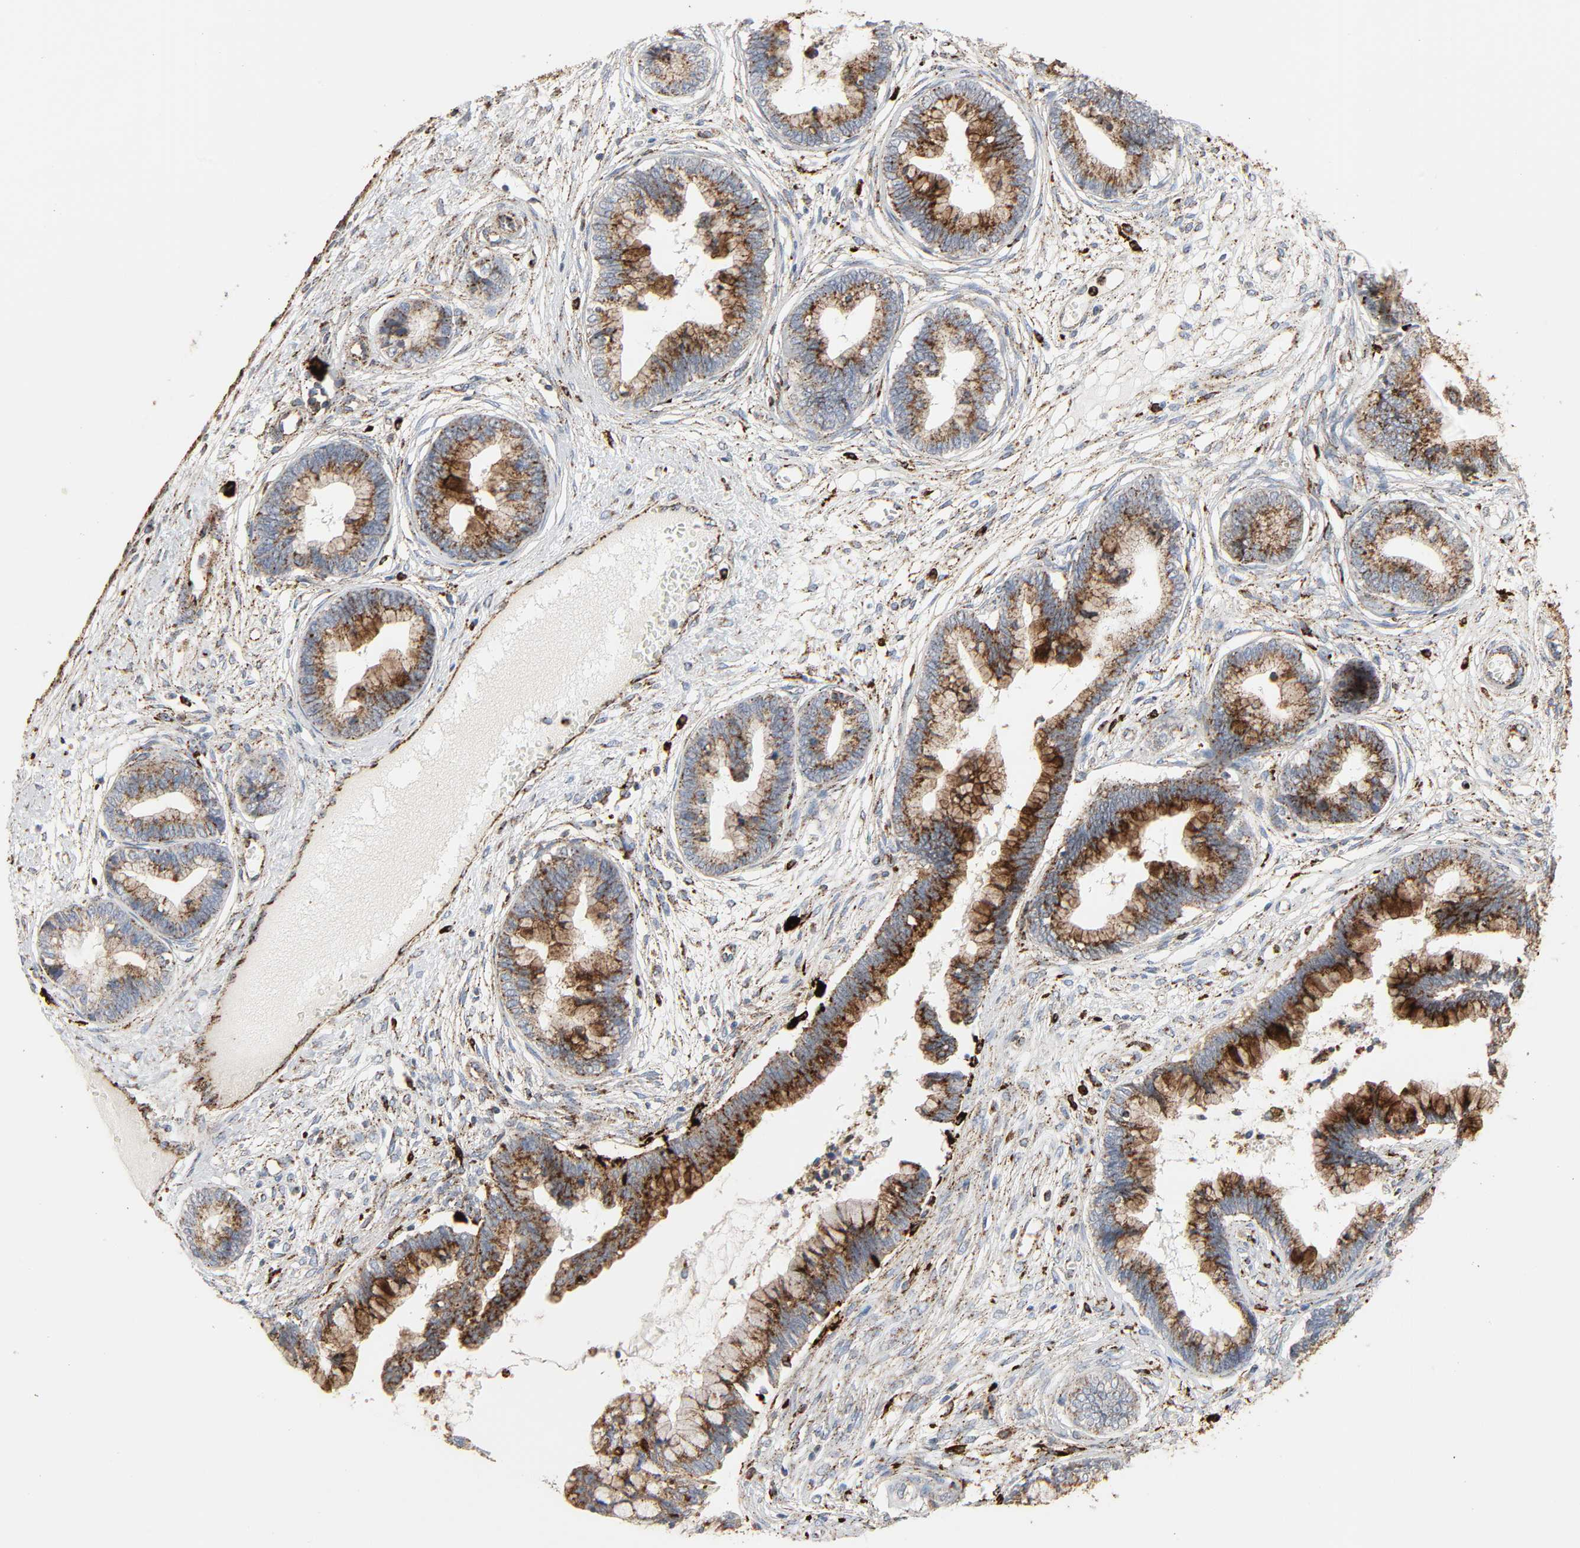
{"staining": {"intensity": "moderate", "quantity": "25%-75%", "location": "cytoplasmic/membranous"}, "tissue": "cervical cancer", "cell_type": "Tumor cells", "image_type": "cancer", "snomed": [{"axis": "morphology", "description": "Adenocarcinoma, NOS"}, {"axis": "topography", "description": "Cervix"}], "caption": "This histopathology image shows cervical adenocarcinoma stained with IHC to label a protein in brown. The cytoplasmic/membranous of tumor cells show moderate positivity for the protein. Nuclei are counter-stained blue.", "gene": "PSAP", "patient": {"sex": "female", "age": 44}}